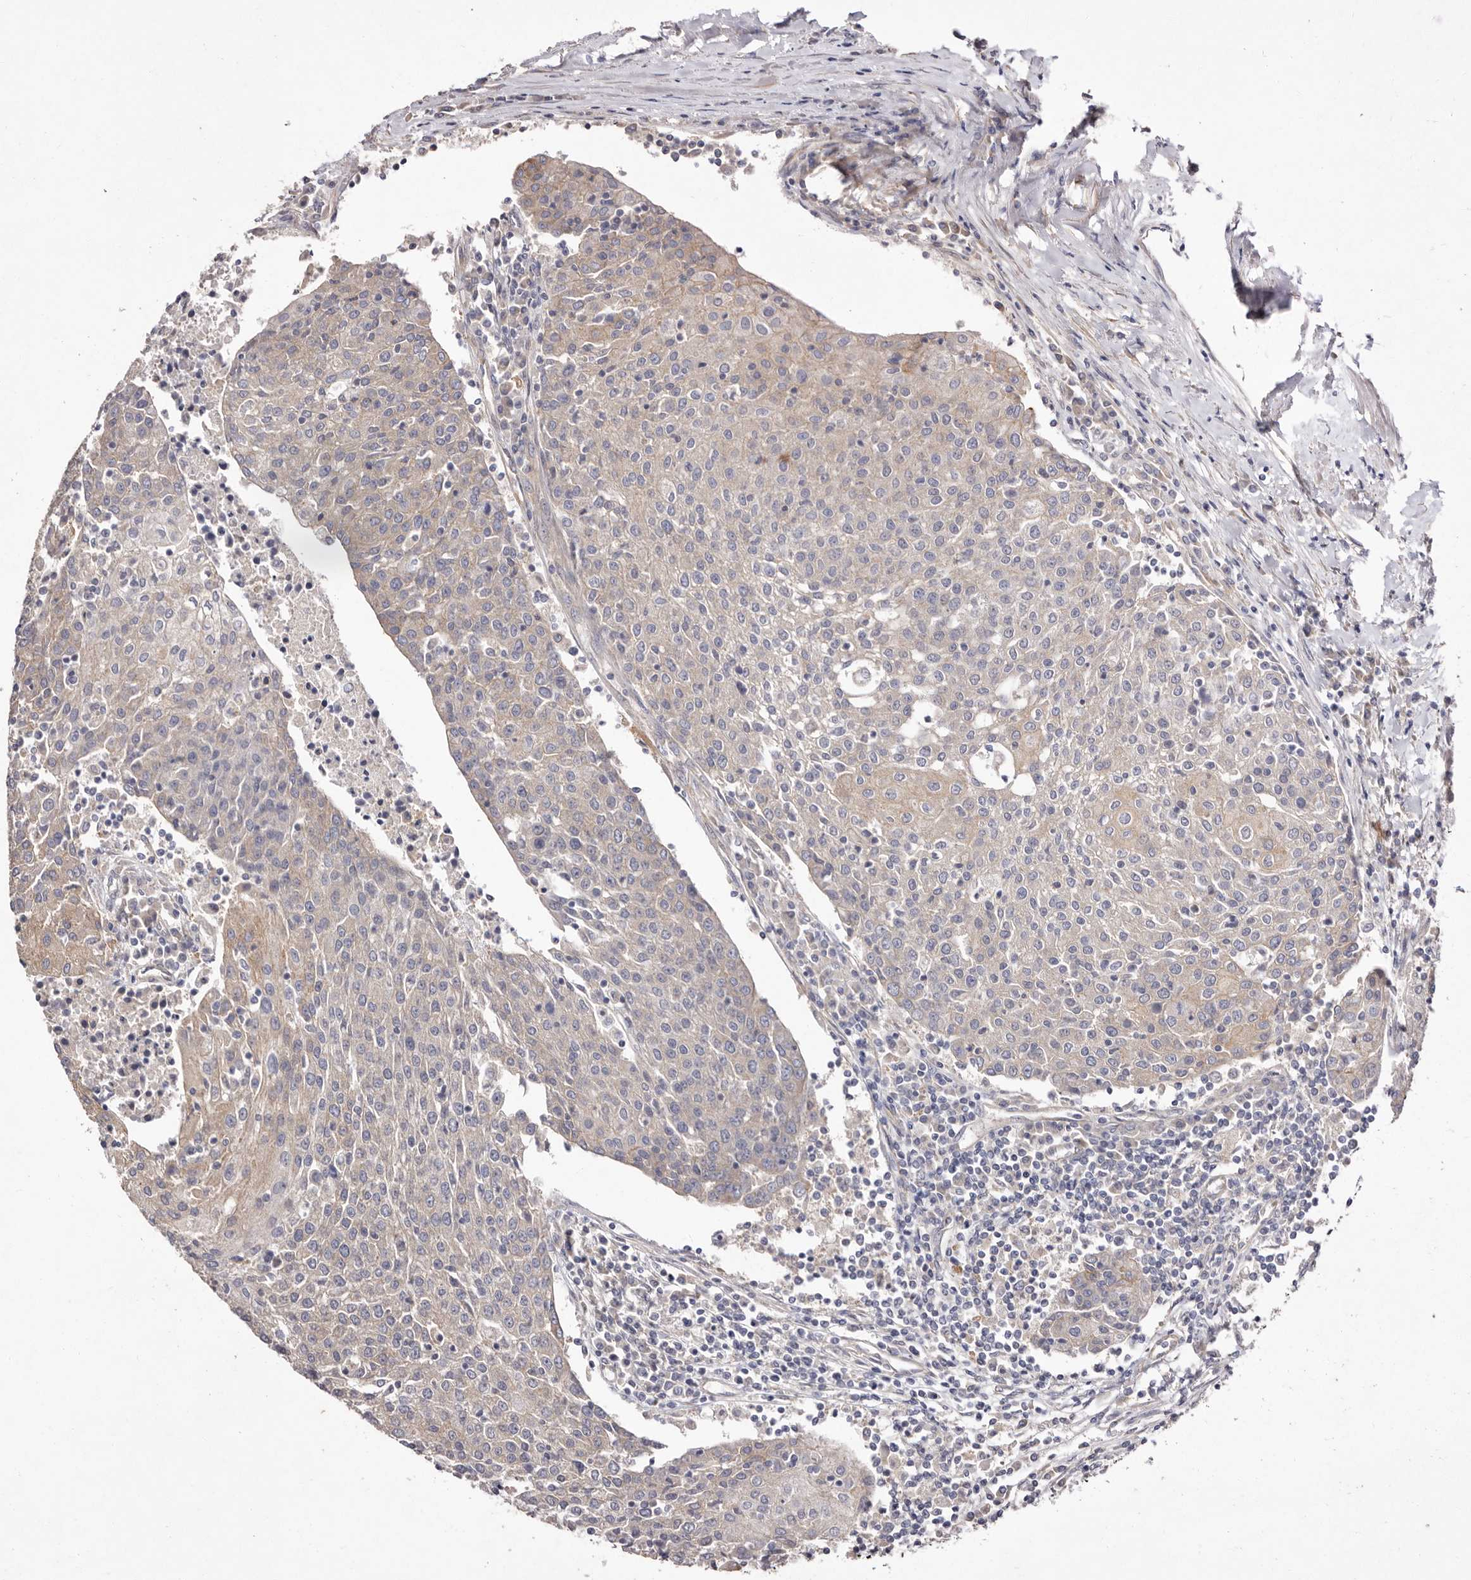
{"staining": {"intensity": "weak", "quantity": "<25%", "location": "cytoplasmic/membranous"}, "tissue": "urothelial cancer", "cell_type": "Tumor cells", "image_type": "cancer", "snomed": [{"axis": "morphology", "description": "Urothelial carcinoma, High grade"}, {"axis": "topography", "description": "Urinary bladder"}], "caption": "The photomicrograph shows no significant expression in tumor cells of high-grade urothelial carcinoma.", "gene": "FAM167B", "patient": {"sex": "female", "age": 85}}